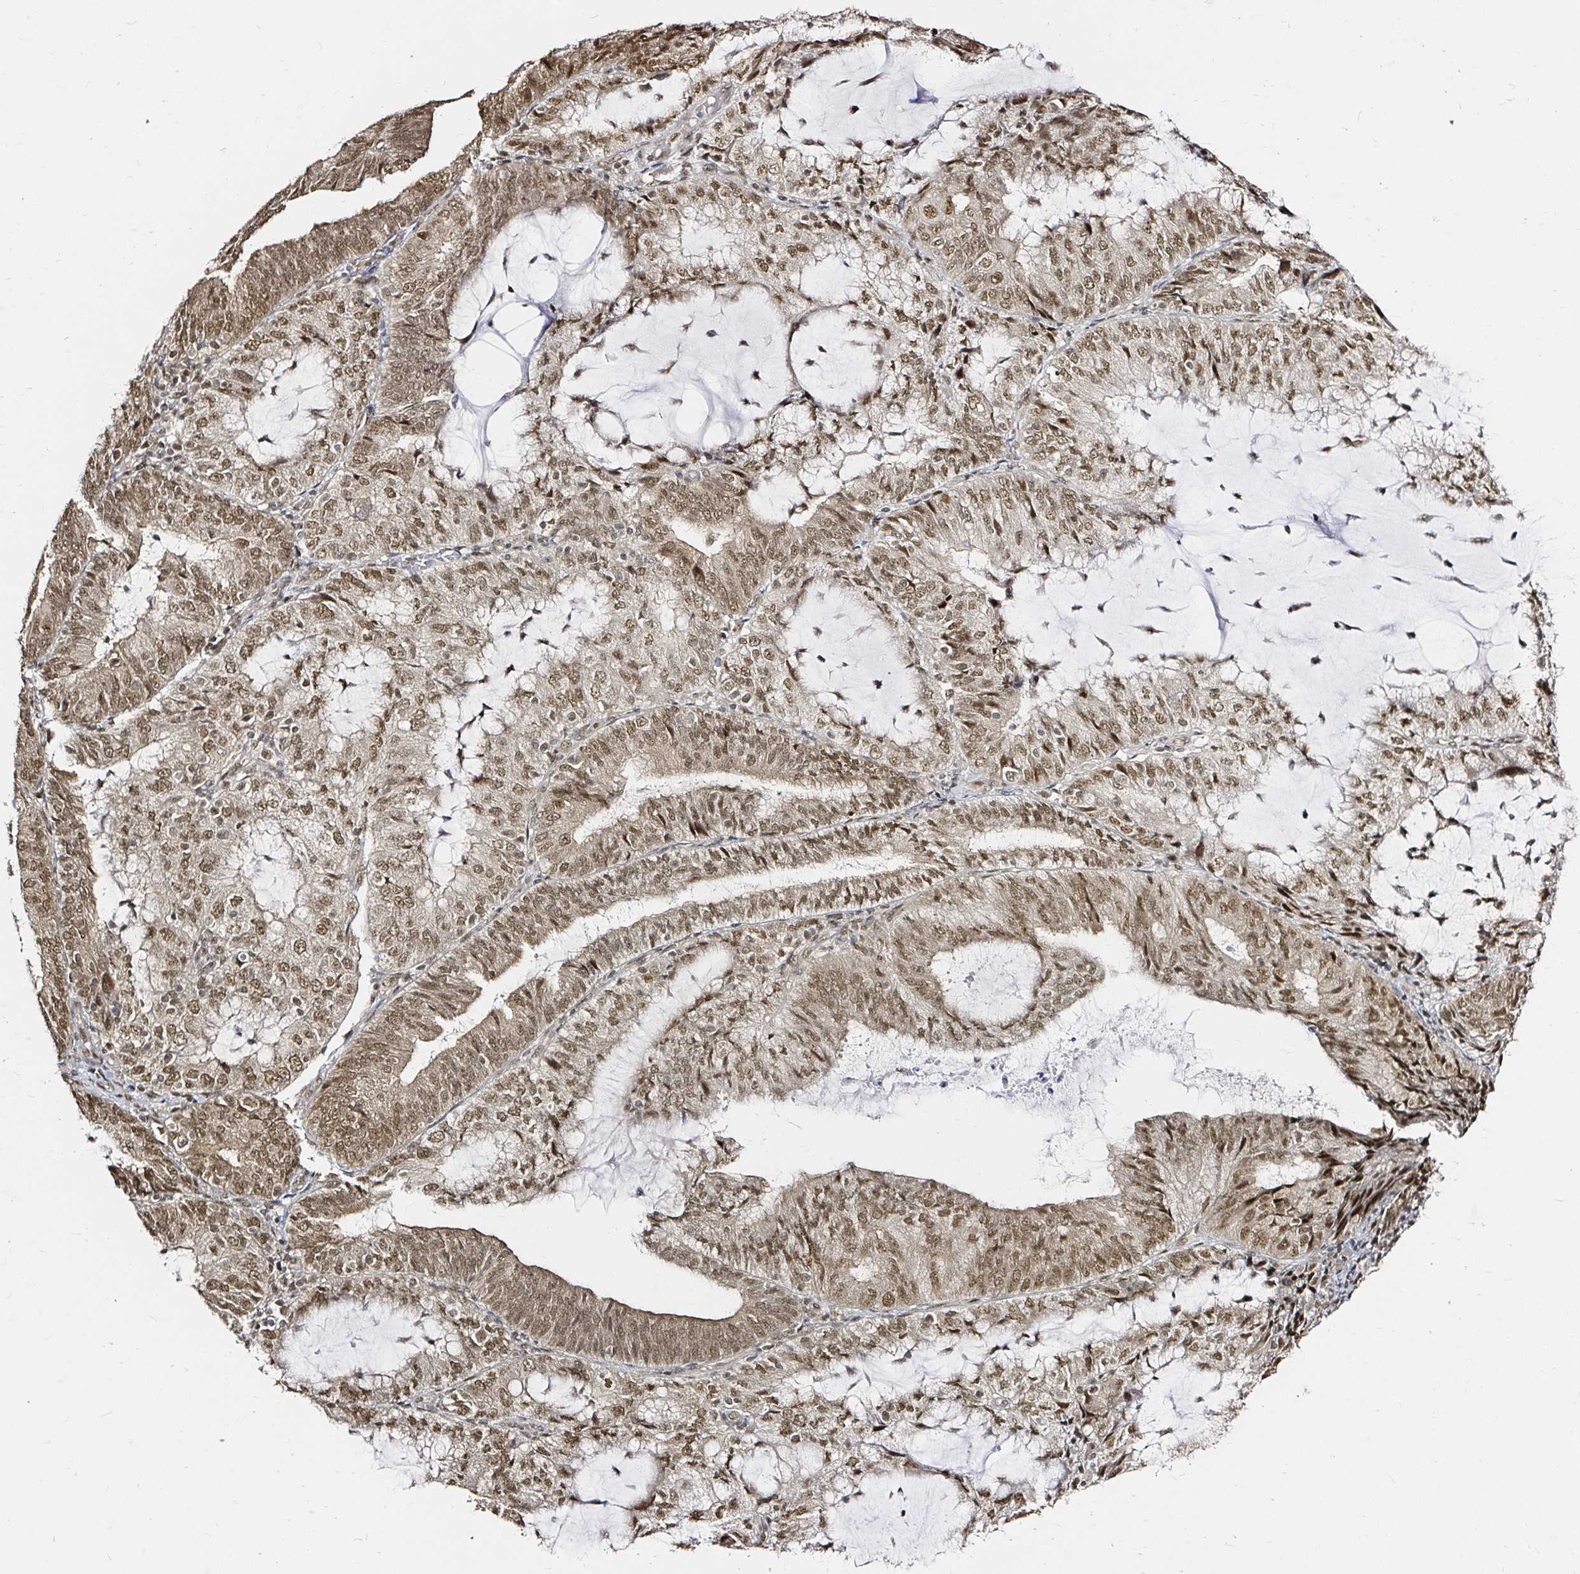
{"staining": {"intensity": "moderate", "quantity": ">75%", "location": "nuclear"}, "tissue": "endometrial cancer", "cell_type": "Tumor cells", "image_type": "cancer", "snomed": [{"axis": "morphology", "description": "Adenocarcinoma, NOS"}, {"axis": "topography", "description": "Endometrium"}], "caption": "Immunohistochemical staining of human endometrial cancer (adenocarcinoma) displays medium levels of moderate nuclear protein positivity in approximately >75% of tumor cells.", "gene": "SNRPC", "patient": {"sex": "female", "age": 81}}